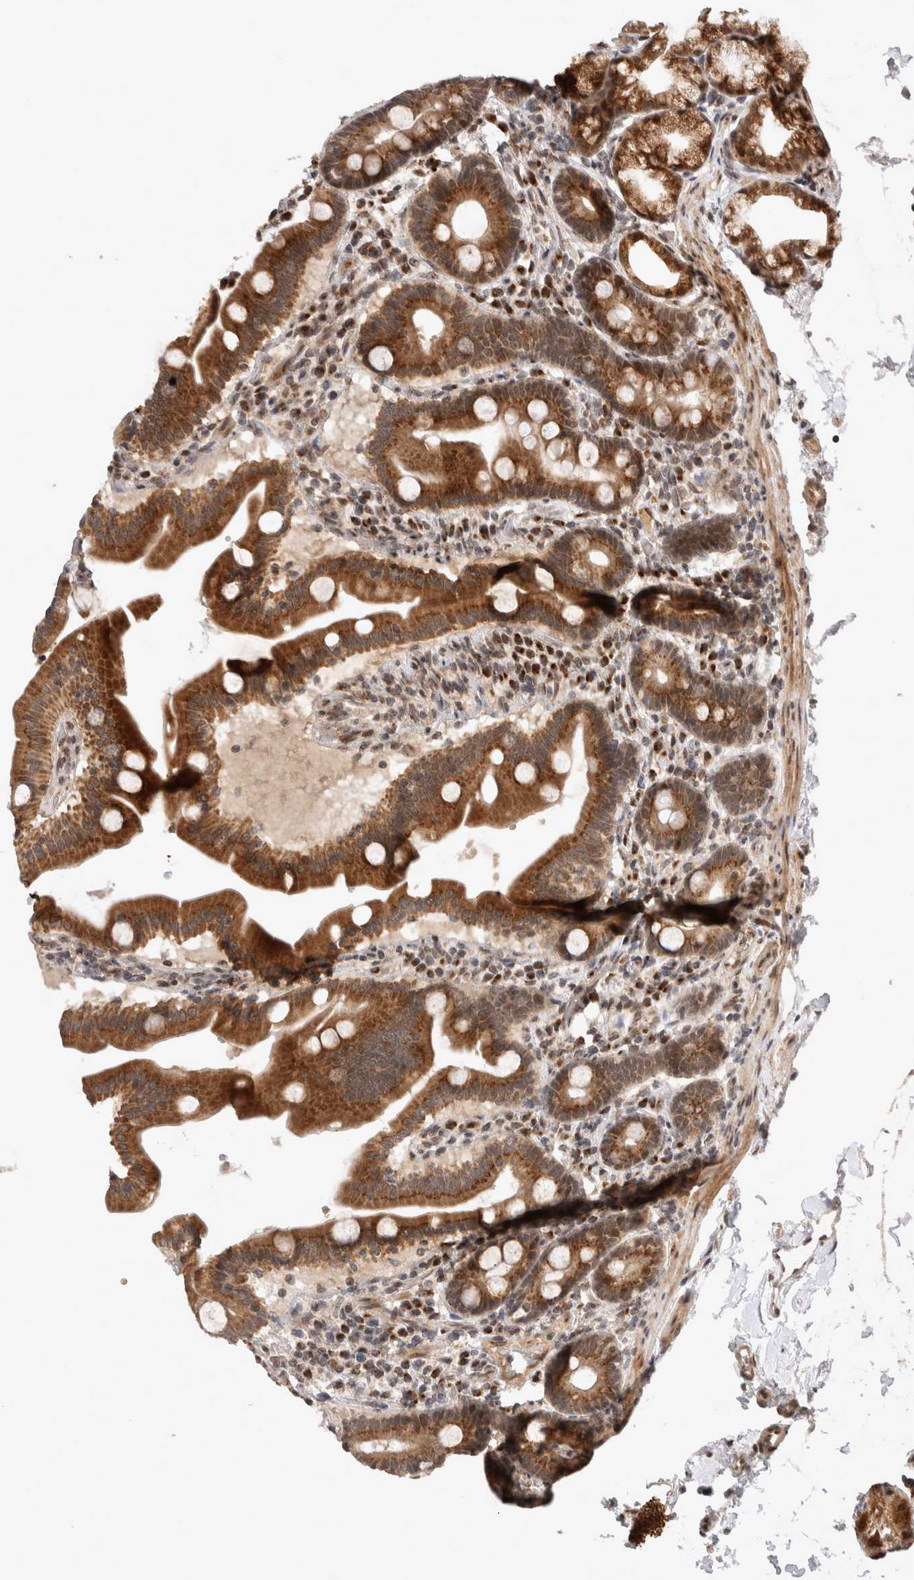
{"staining": {"intensity": "strong", "quantity": ">75%", "location": "cytoplasmic/membranous"}, "tissue": "duodenum", "cell_type": "Glandular cells", "image_type": "normal", "snomed": [{"axis": "morphology", "description": "Normal tissue, NOS"}, {"axis": "topography", "description": "Duodenum"}], "caption": "An IHC photomicrograph of unremarkable tissue is shown. Protein staining in brown highlights strong cytoplasmic/membranous positivity in duodenum within glandular cells. The protein of interest is shown in brown color, while the nuclei are stained blue.", "gene": "TMEM65", "patient": {"sex": "male", "age": 54}}